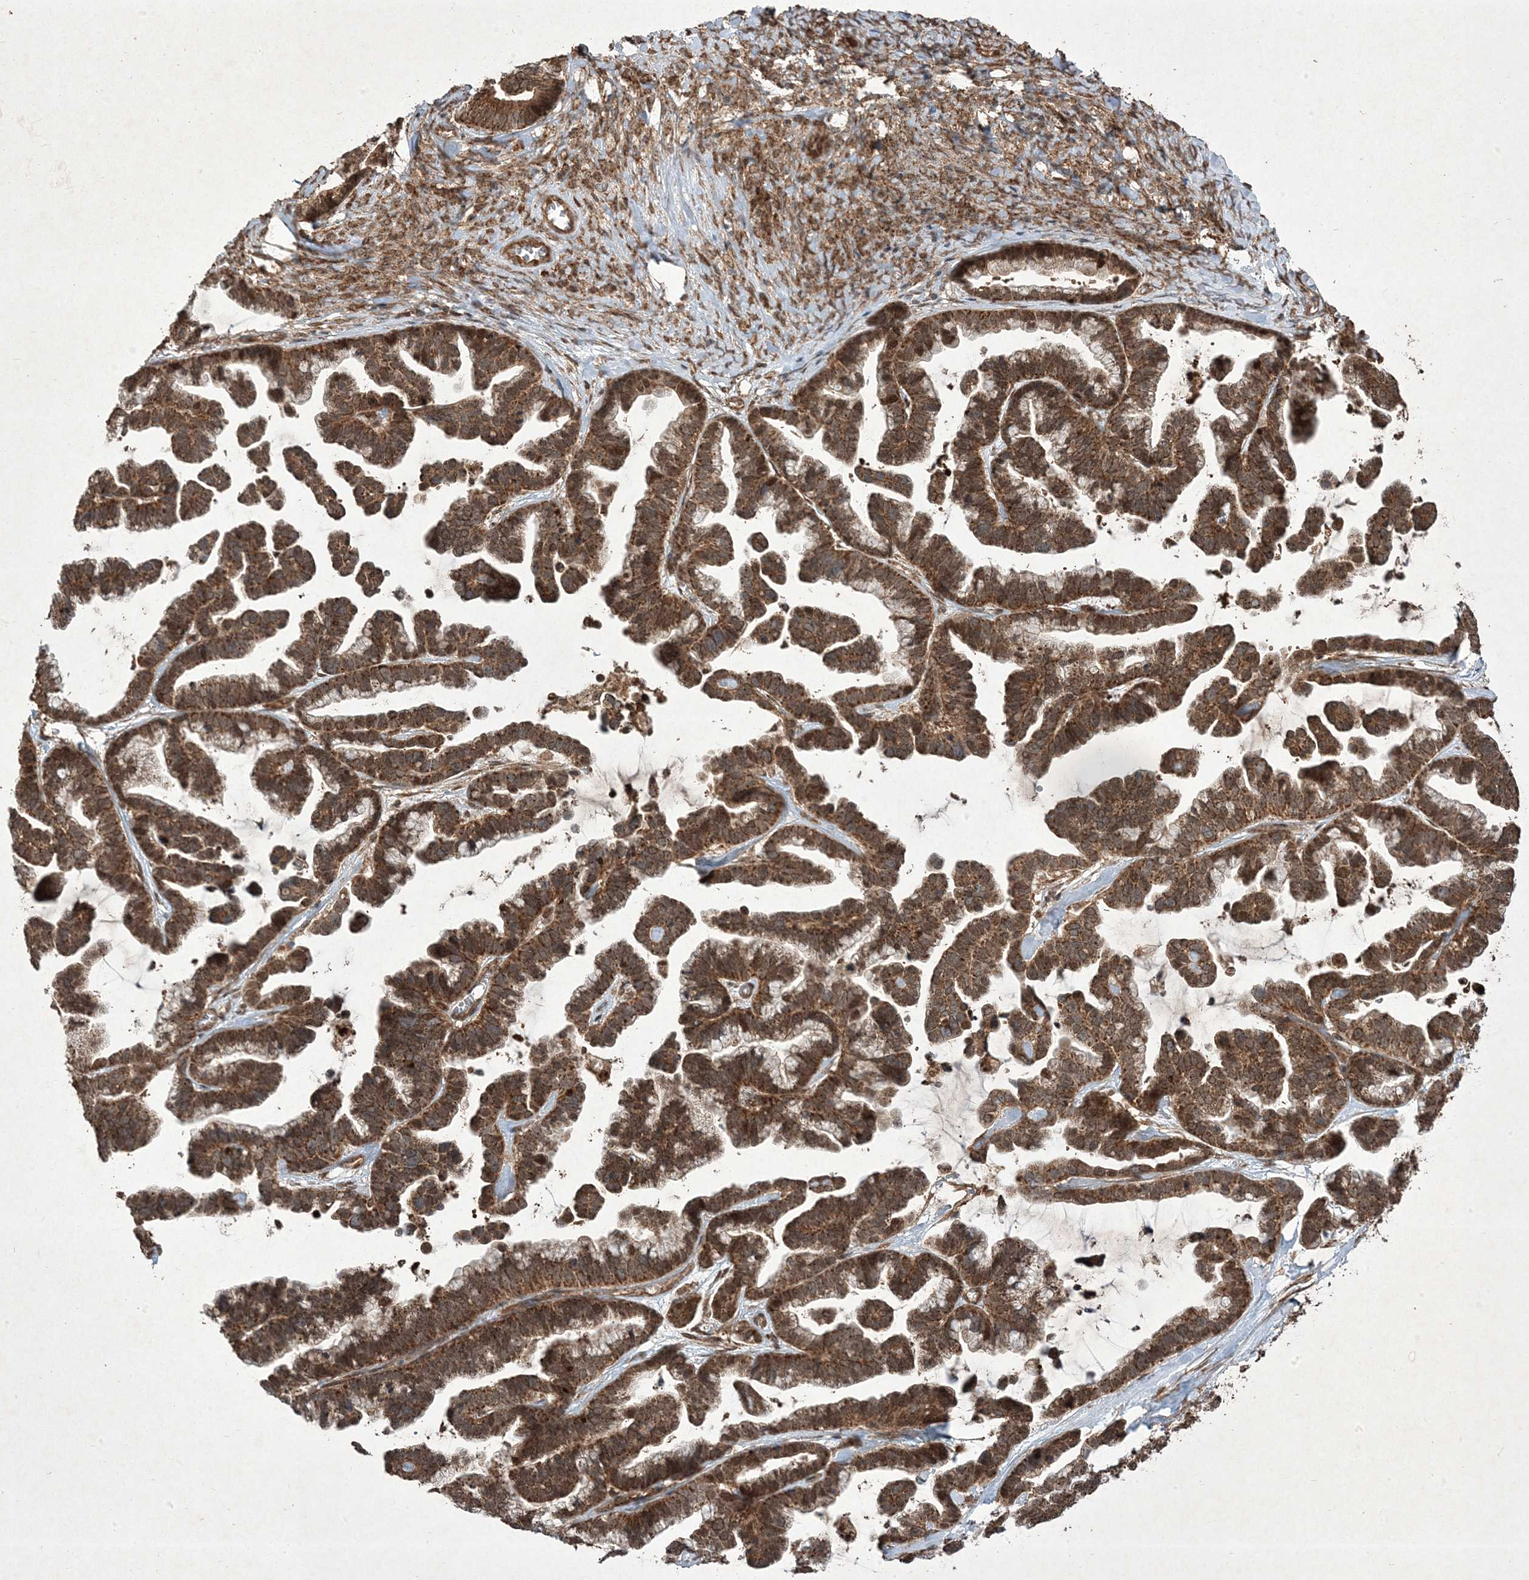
{"staining": {"intensity": "strong", "quantity": ">75%", "location": "cytoplasmic/membranous,nuclear"}, "tissue": "ovarian cancer", "cell_type": "Tumor cells", "image_type": "cancer", "snomed": [{"axis": "morphology", "description": "Cystadenocarcinoma, serous, NOS"}, {"axis": "topography", "description": "Ovary"}], "caption": "A micrograph of ovarian cancer stained for a protein reveals strong cytoplasmic/membranous and nuclear brown staining in tumor cells.", "gene": "PLEKHM2", "patient": {"sex": "female", "age": 56}}